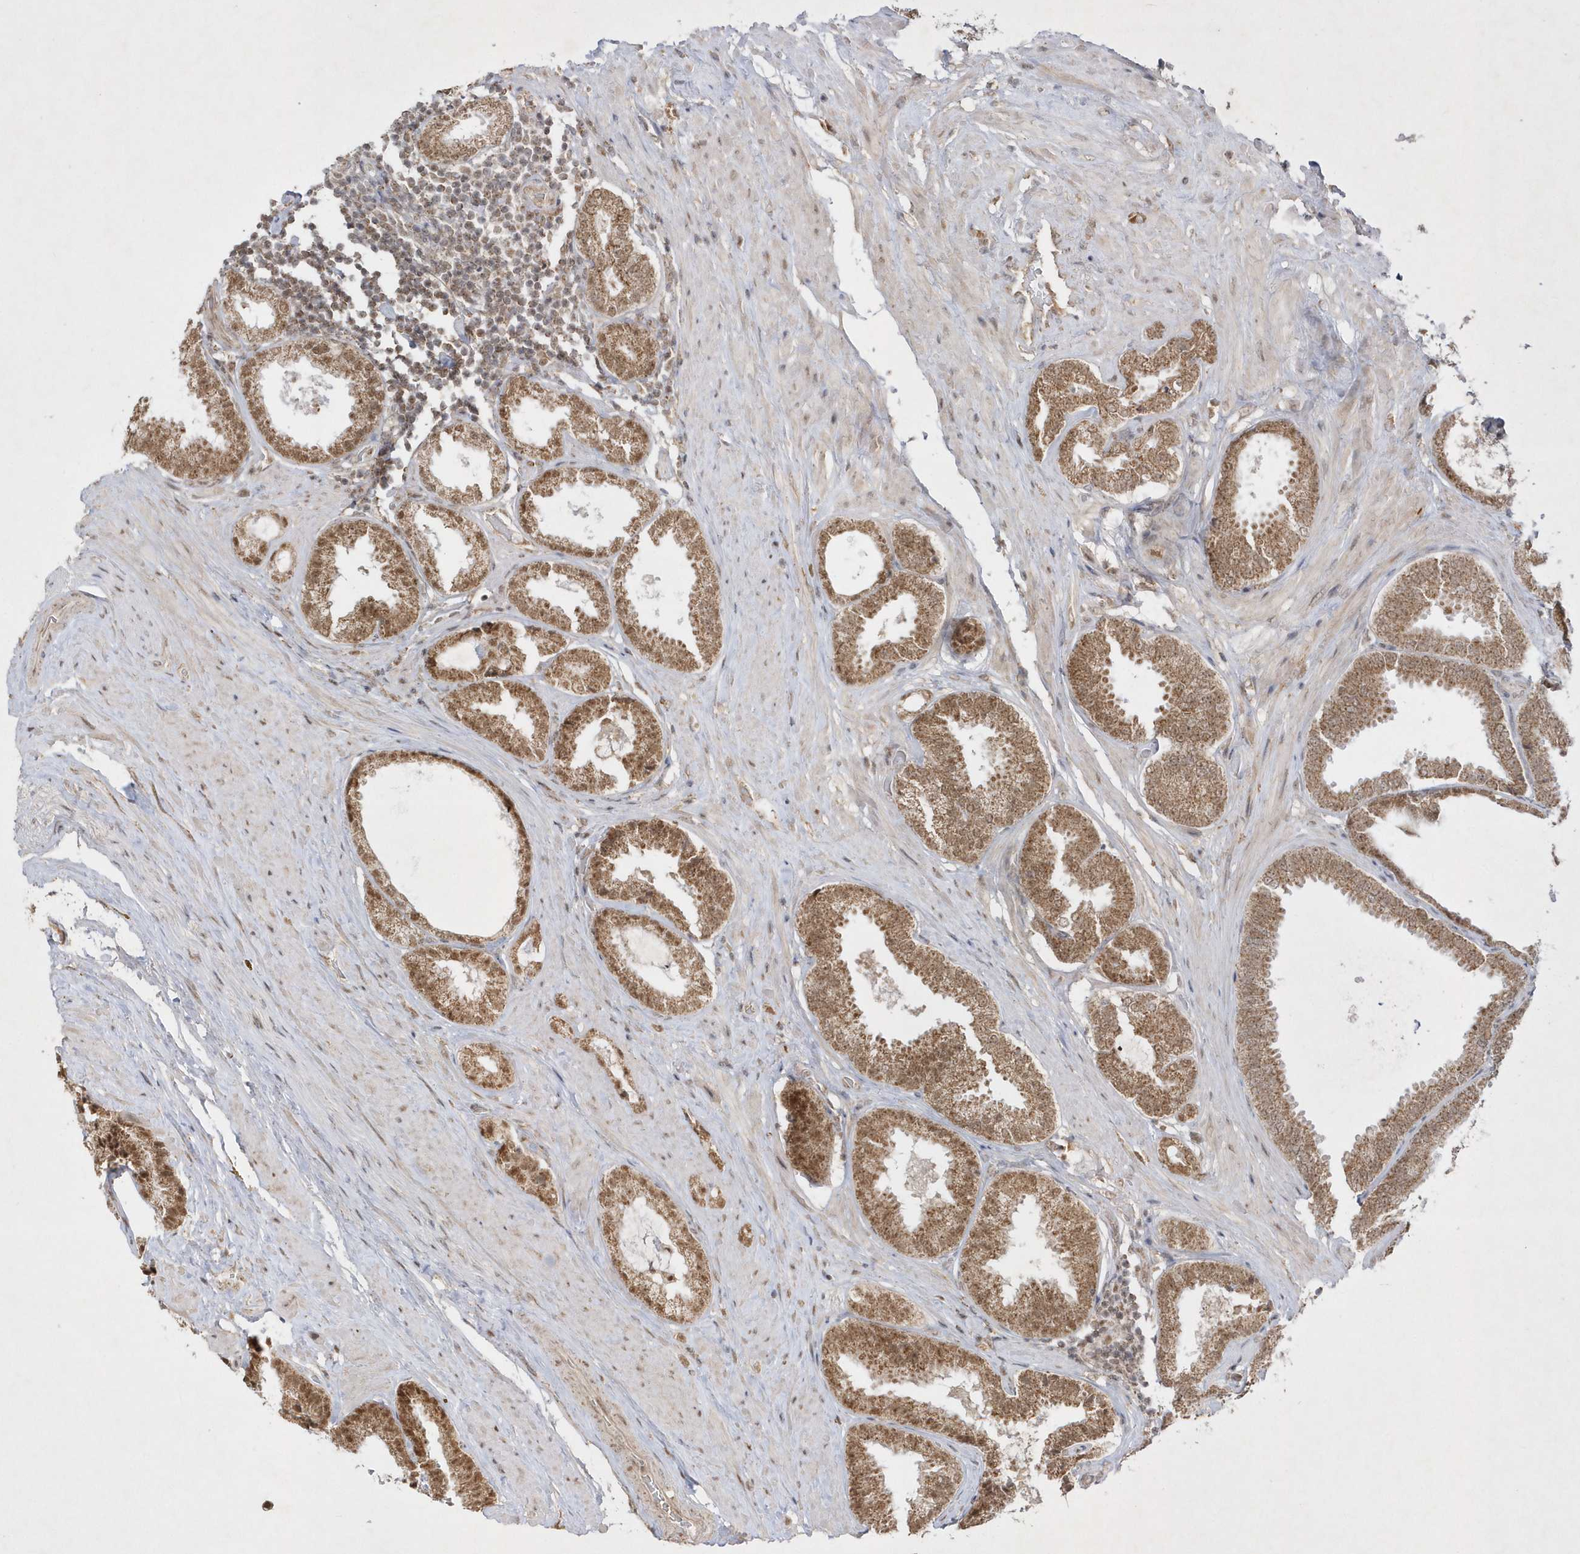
{"staining": {"intensity": "moderate", "quantity": ">75%", "location": "cytoplasmic/membranous"}, "tissue": "prostate cancer", "cell_type": "Tumor cells", "image_type": "cancer", "snomed": [{"axis": "morphology", "description": "Normal tissue, NOS"}, {"axis": "morphology", "description": "Adenocarcinoma, Low grade"}, {"axis": "topography", "description": "Prostate"}, {"axis": "topography", "description": "Peripheral nerve tissue"}], "caption": "Immunohistochemical staining of prostate cancer (low-grade adenocarcinoma) reveals medium levels of moderate cytoplasmic/membranous positivity in about >75% of tumor cells. Using DAB (3,3'-diaminobenzidine) (brown) and hematoxylin (blue) stains, captured at high magnification using brightfield microscopy.", "gene": "CPSF3", "patient": {"sex": "male", "age": 71}}